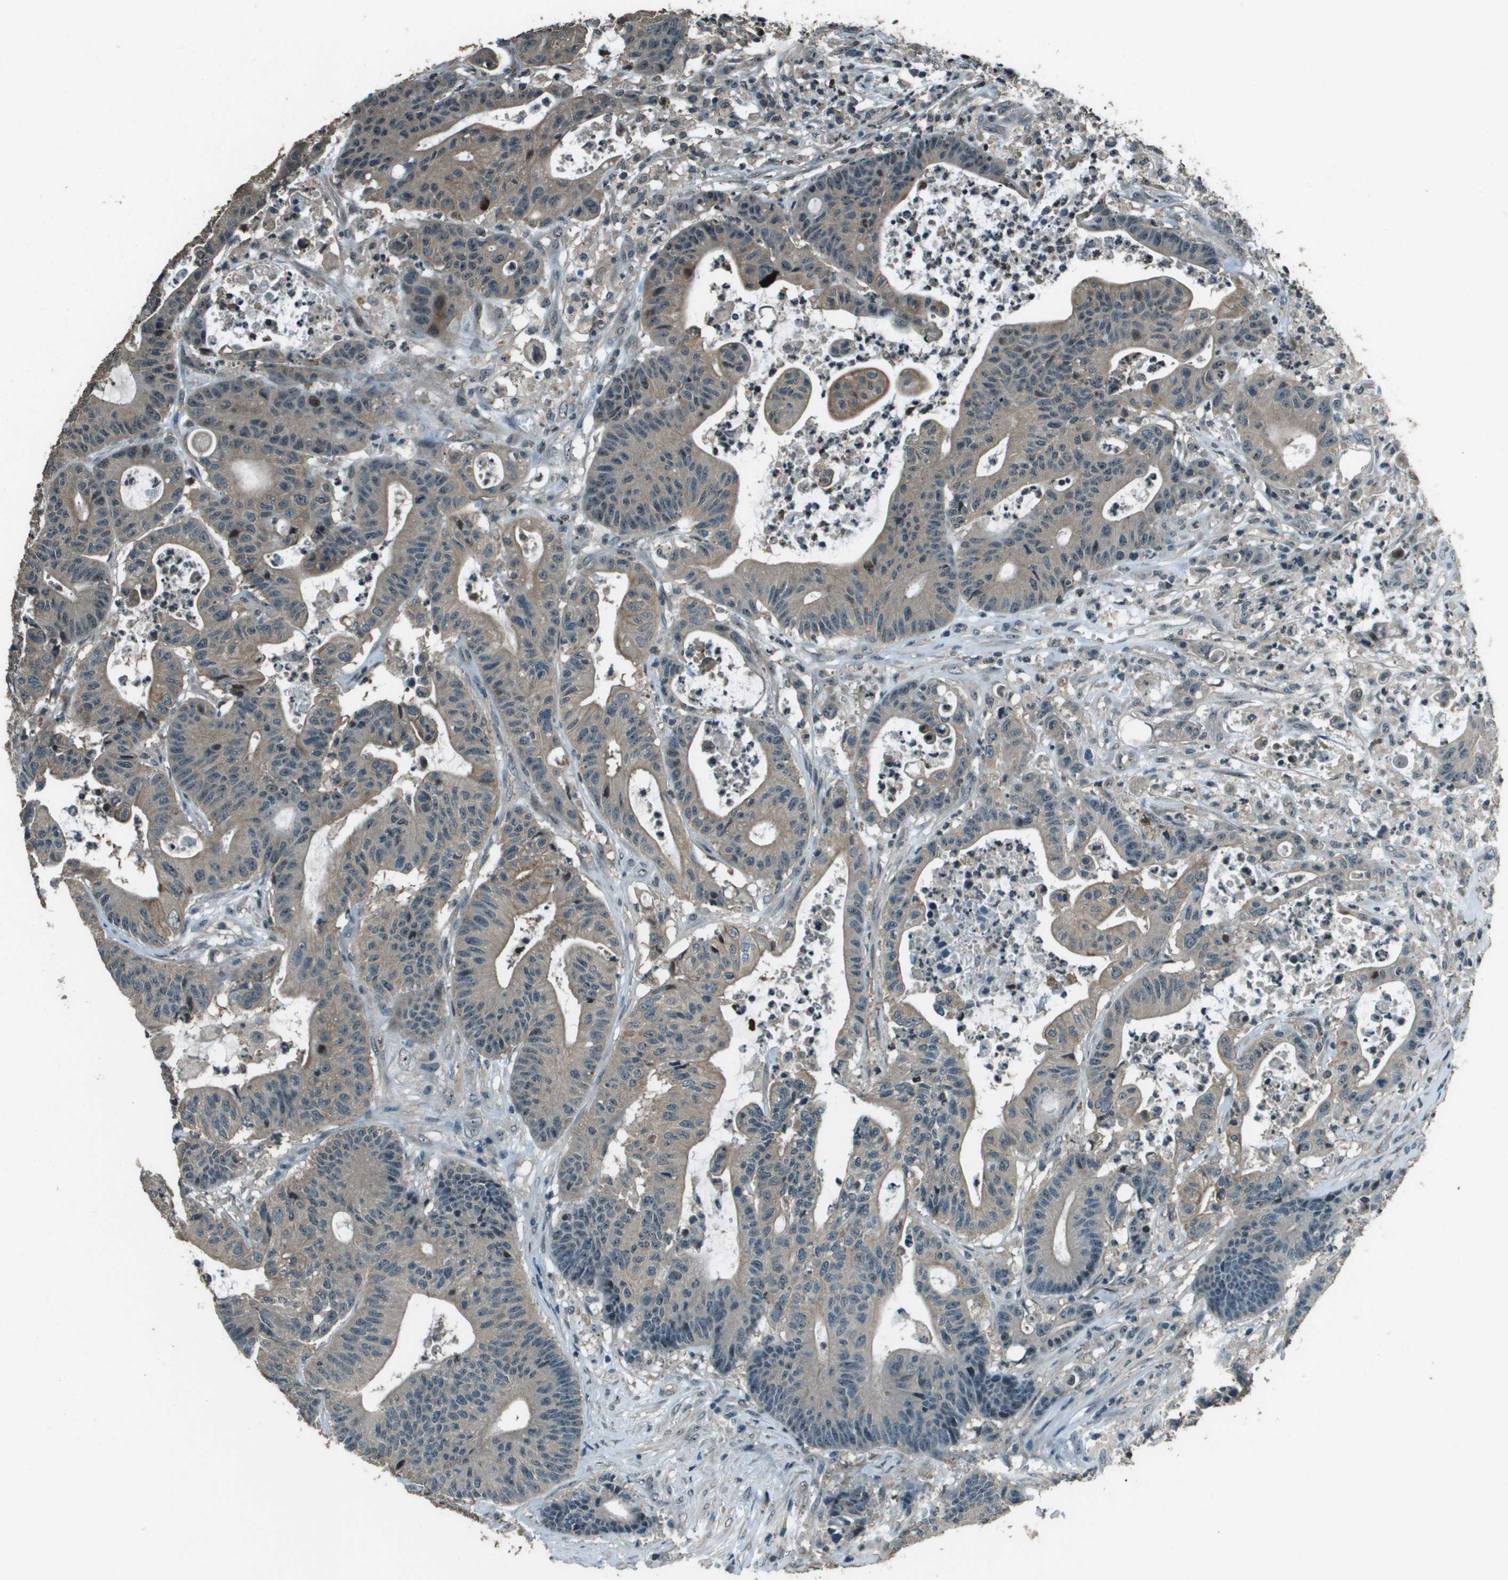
{"staining": {"intensity": "weak", "quantity": ">75%", "location": "cytoplasmic/membranous"}, "tissue": "colorectal cancer", "cell_type": "Tumor cells", "image_type": "cancer", "snomed": [{"axis": "morphology", "description": "Adenocarcinoma, NOS"}, {"axis": "topography", "description": "Colon"}], "caption": "The micrograph exhibits staining of colorectal cancer, revealing weak cytoplasmic/membranous protein positivity (brown color) within tumor cells.", "gene": "SDC3", "patient": {"sex": "female", "age": 84}}